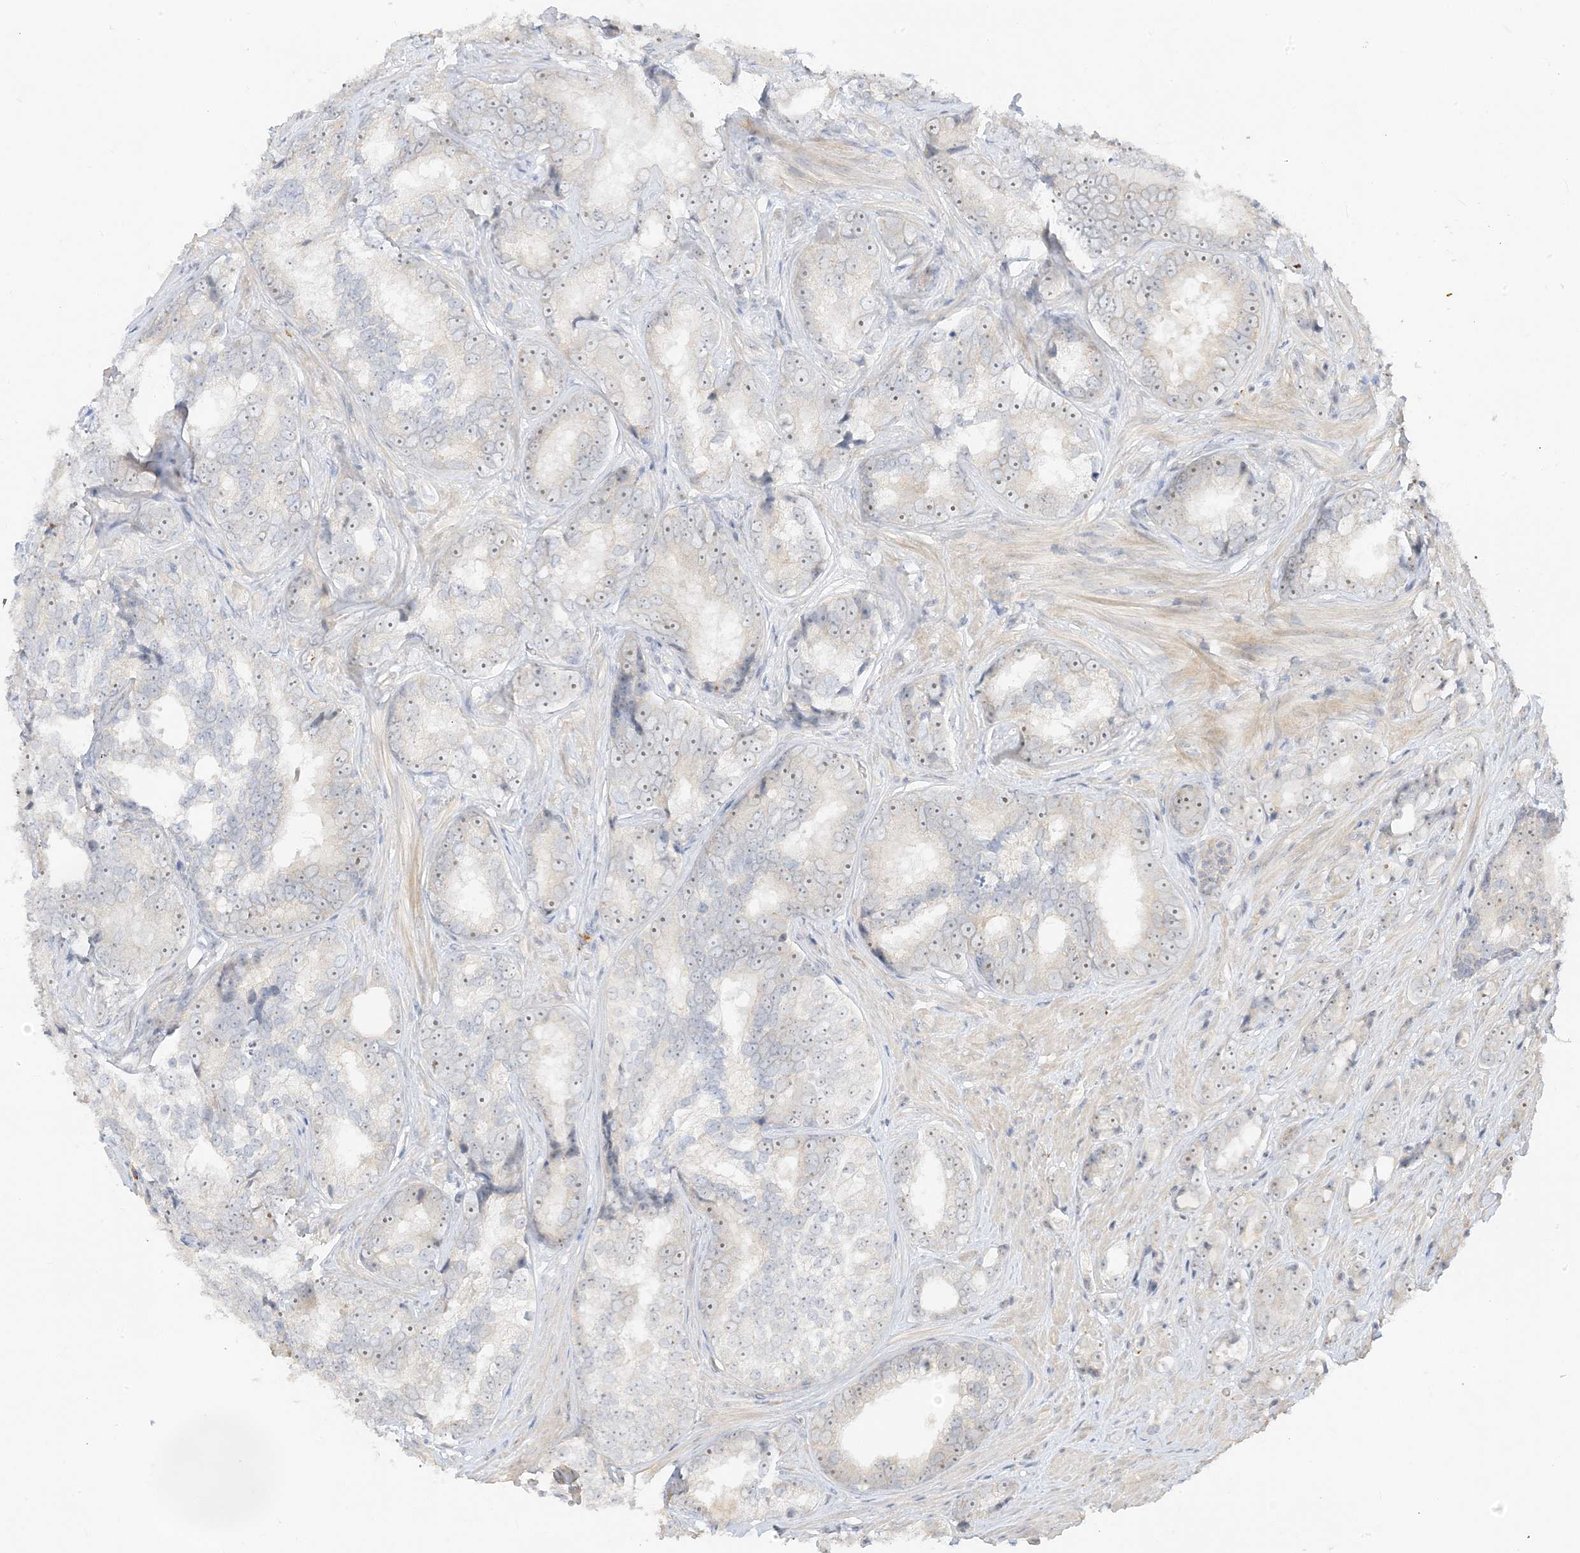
{"staining": {"intensity": "weak", "quantity": "25%-75%", "location": "nuclear"}, "tissue": "prostate cancer", "cell_type": "Tumor cells", "image_type": "cancer", "snomed": [{"axis": "morphology", "description": "Adenocarcinoma, High grade"}, {"axis": "topography", "description": "Prostate"}], "caption": "Immunohistochemical staining of human prostate cancer shows low levels of weak nuclear expression in approximately 25%-75% of tumor cells.", "gene": "ETAA1", "patient": {"sex": "male", "age": 66}}